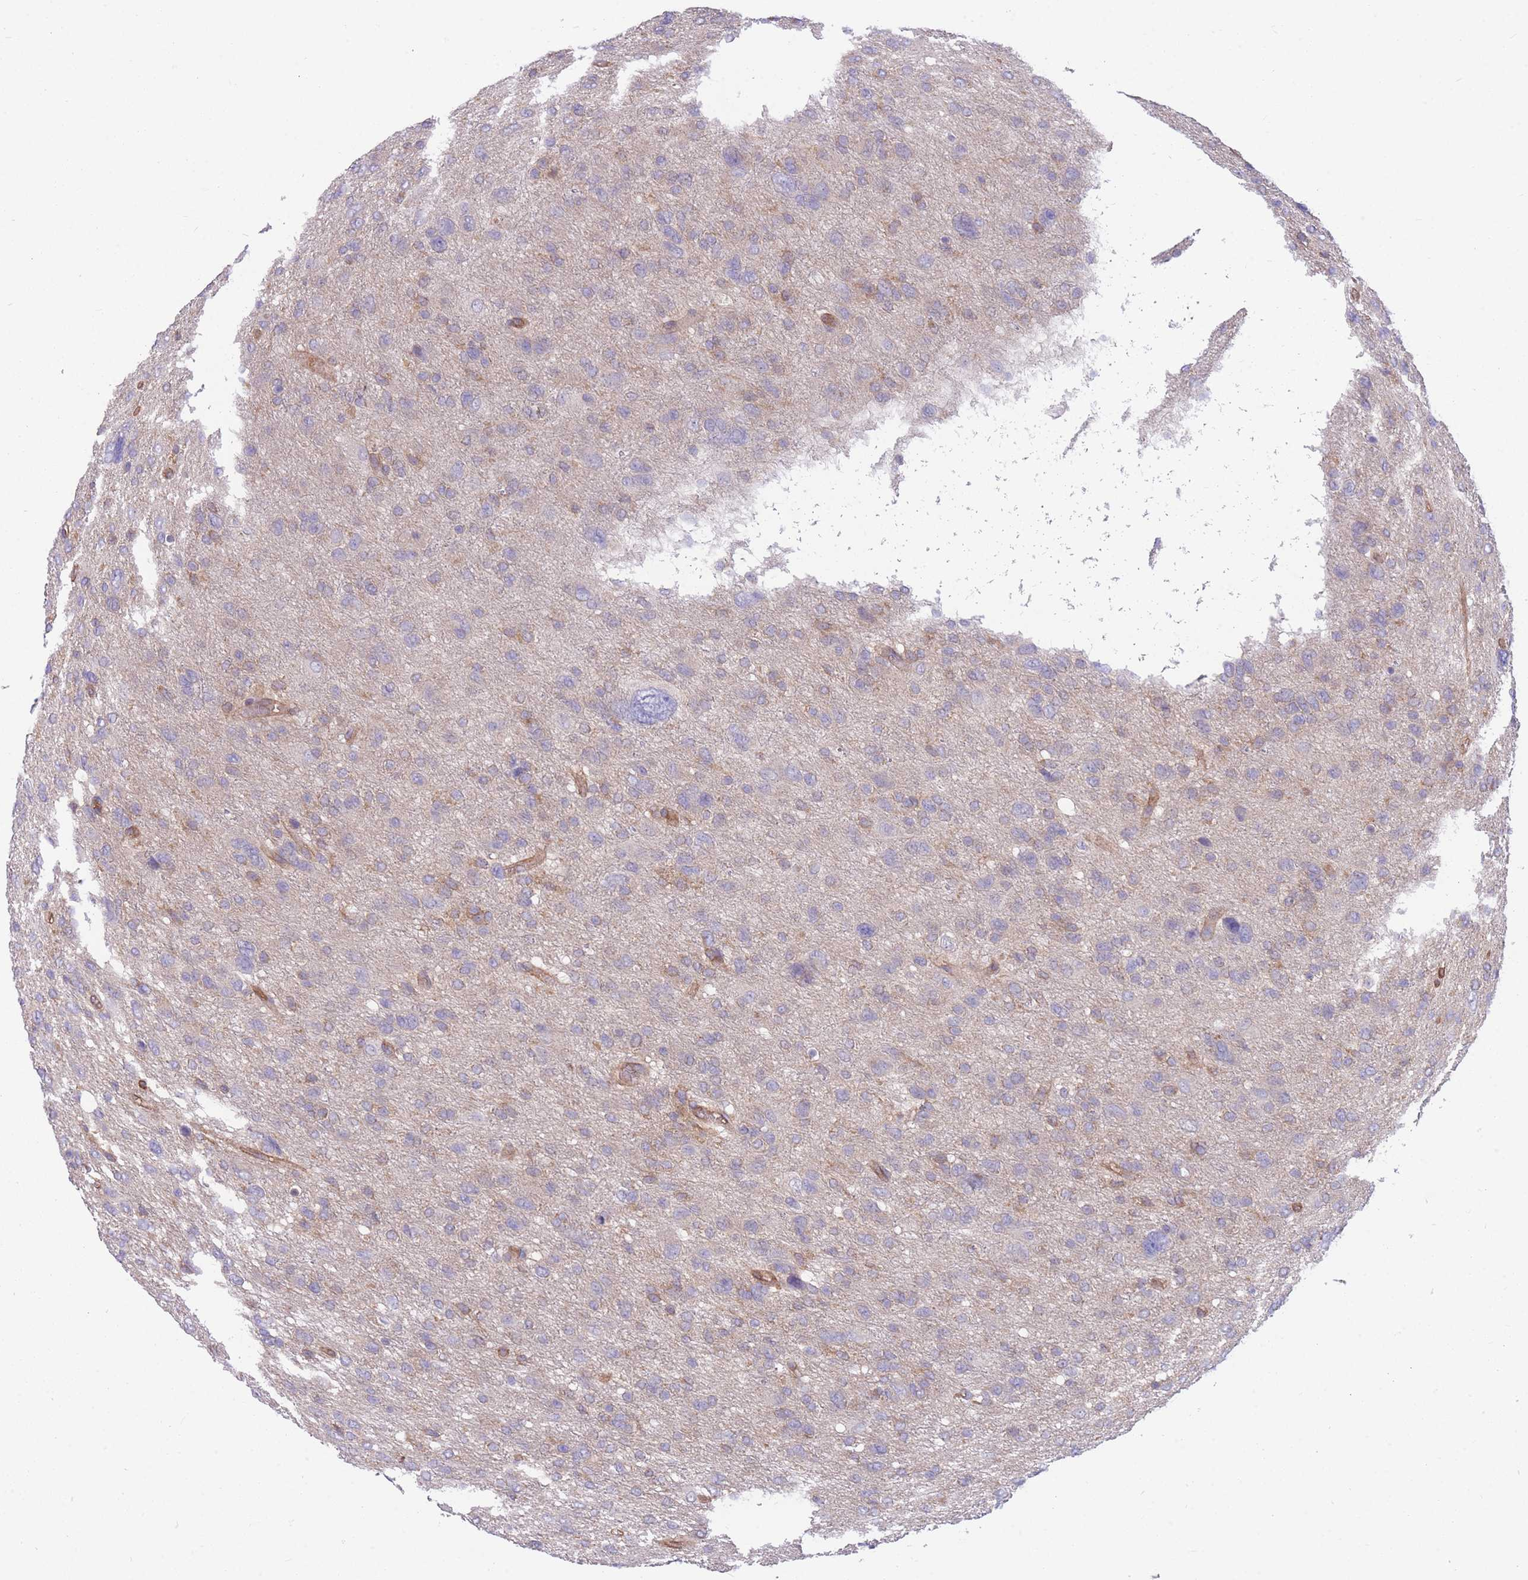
{"staining": {"intensity": "negative", "quantity": "none", "location": "none"}, "tissue": "glioma", "cell_type": "Tumor cells", "image_type": "cancer", "snomed": [{"axis": "morphology", "description": "Glioma, malignant, High grade"}, {"axis": "topography", "description": "Brain"}], "caption": "Human glioma stained for a protein using immunohistochemistry displays no positivity in tumor cells.", "gene": "GGA1", "patient": {"sex": "female", "age": 59}}